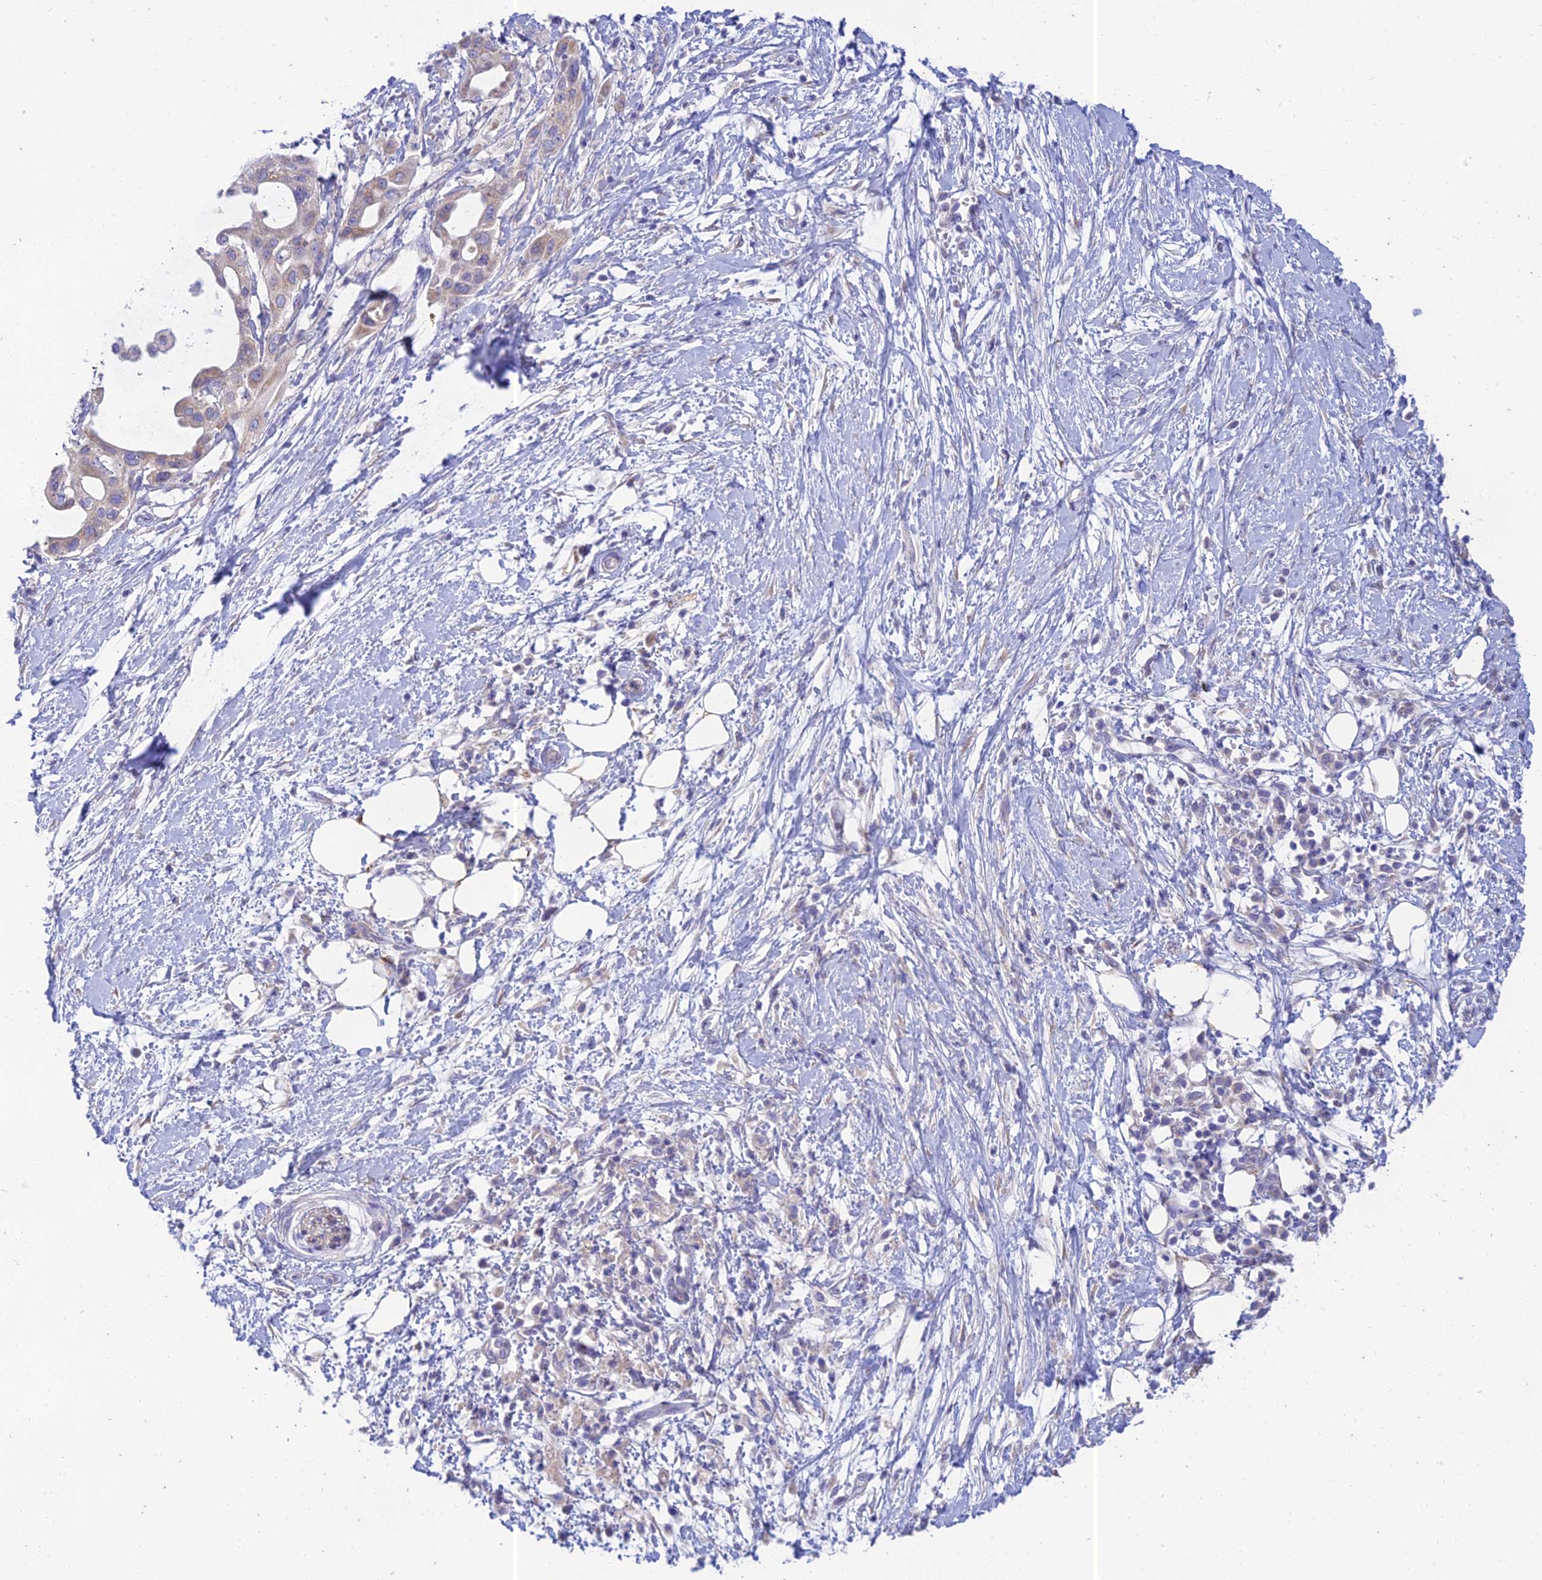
{"staining": {"intensity": "weak", "quantity": ">75%", "location": "cytoplasmic/membranous"}, "tissue": "pancreatic cancer", "cell_type": "Tumor cells", "image_type": "cancer", "snomed": [{"axis": "morphology", "description": "Adenocarcinoma, NOS"}, {"axis": "topography", "description": "Pancreas"}], "caption": "A low amount of weak cytoplasmic/membranous positivity is identified in about >75% of tumor cells in pancreatic cancer tissue.", "gene": "PTCD2", "patient": {"sex": "male", "age": 68}}